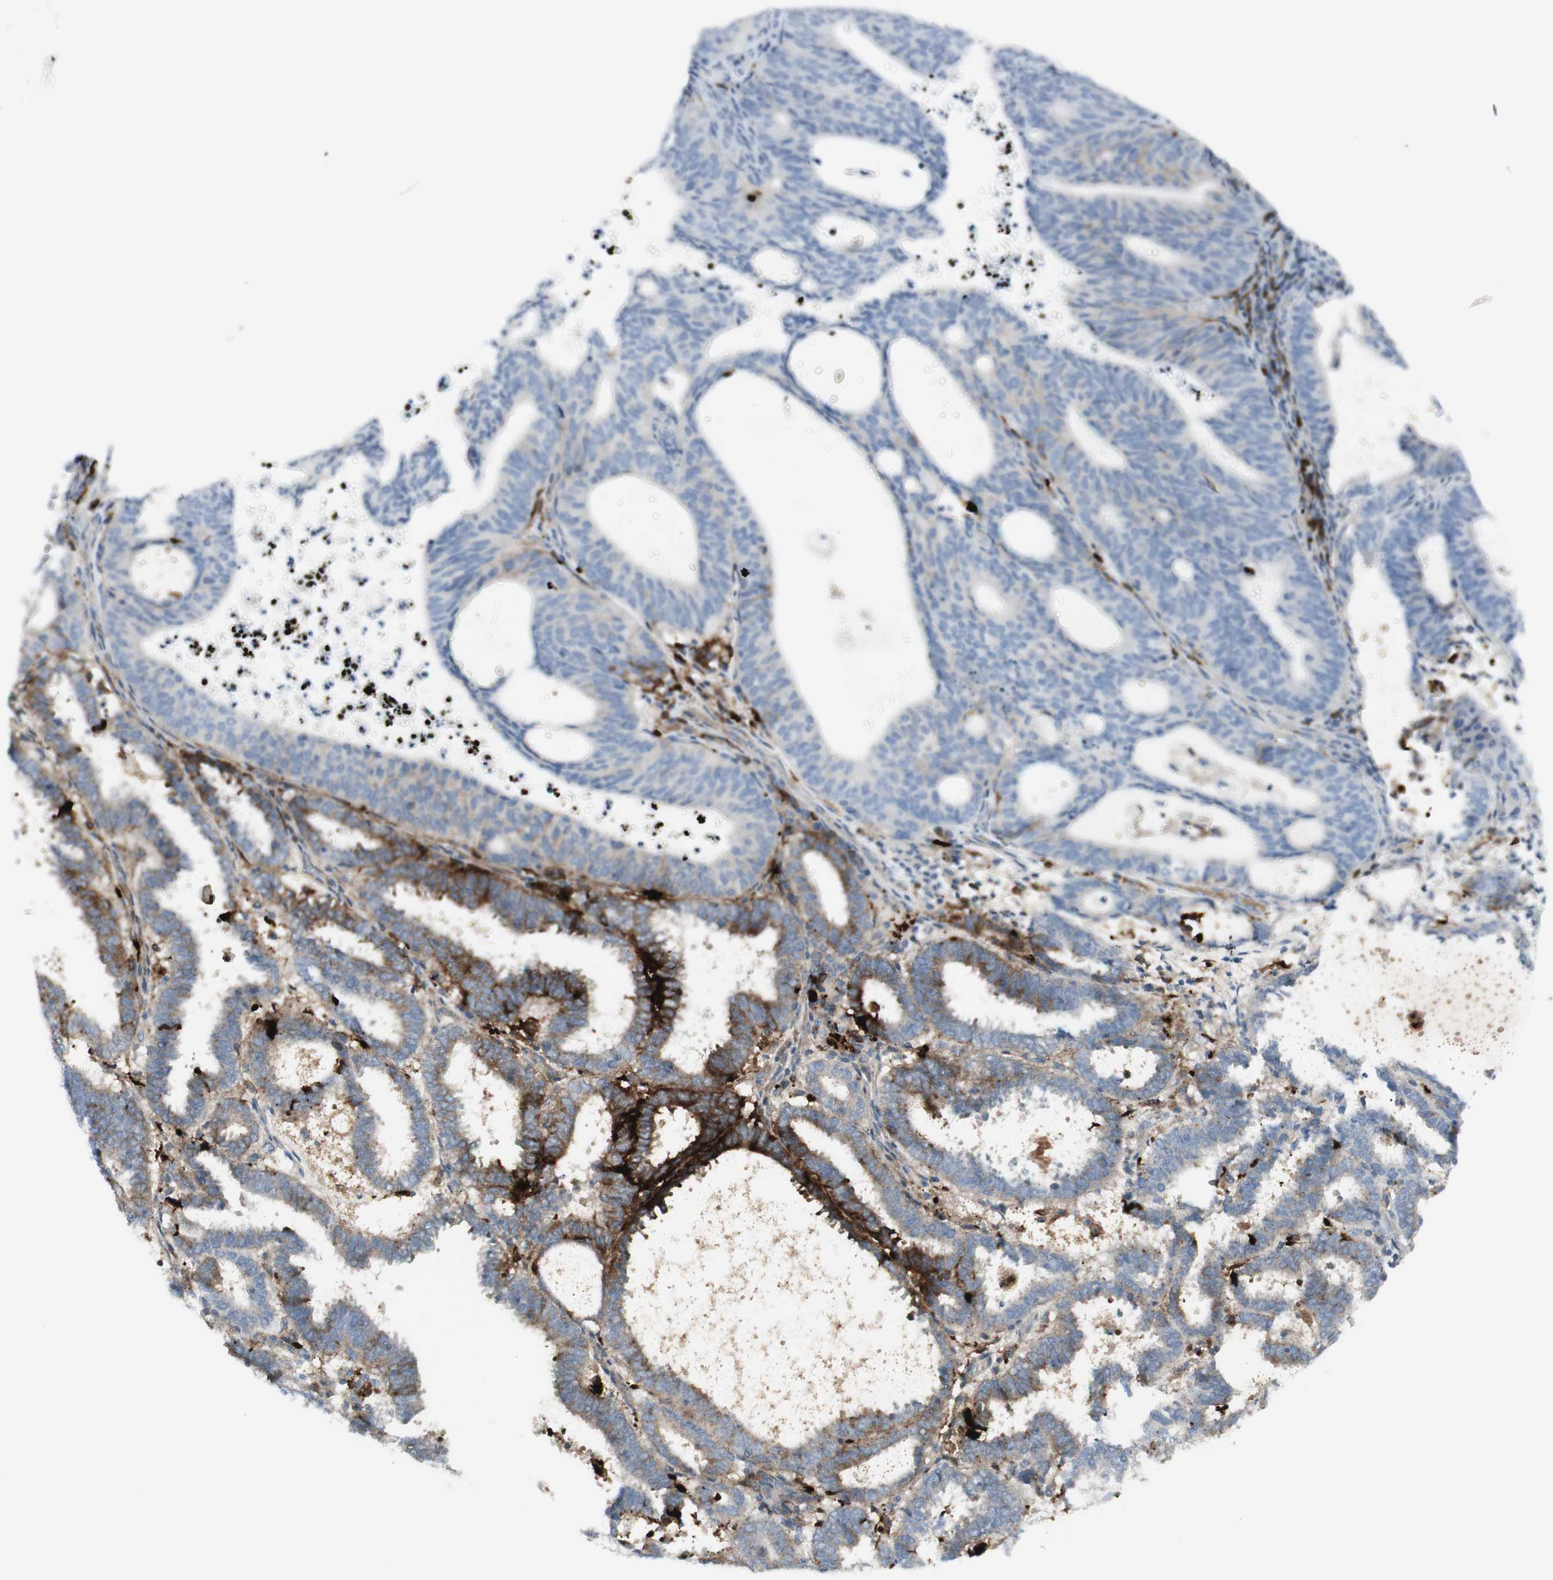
{"staining": {"intensity": "strong", "quantity": "25%-75%", "location": "cytoplasmic/membranous"}, "tissue": "endometrial cancer", "cell_type": "Tumor cells", "image_type": "cancer", "snomed": [{"axis": "morphology", "description": "Adenocarcinoma, NOS"}, {"axis": "topography", "description": "Uterus"}], "caption": "Protein expression analysis of human endometrial adenocarcinoma reveals strong cytoplasmic/membranous positivity in approximately 25%-75% of tumor cells.", "gene": "MDK", "patient": {"sex": "female", "age": 83}}